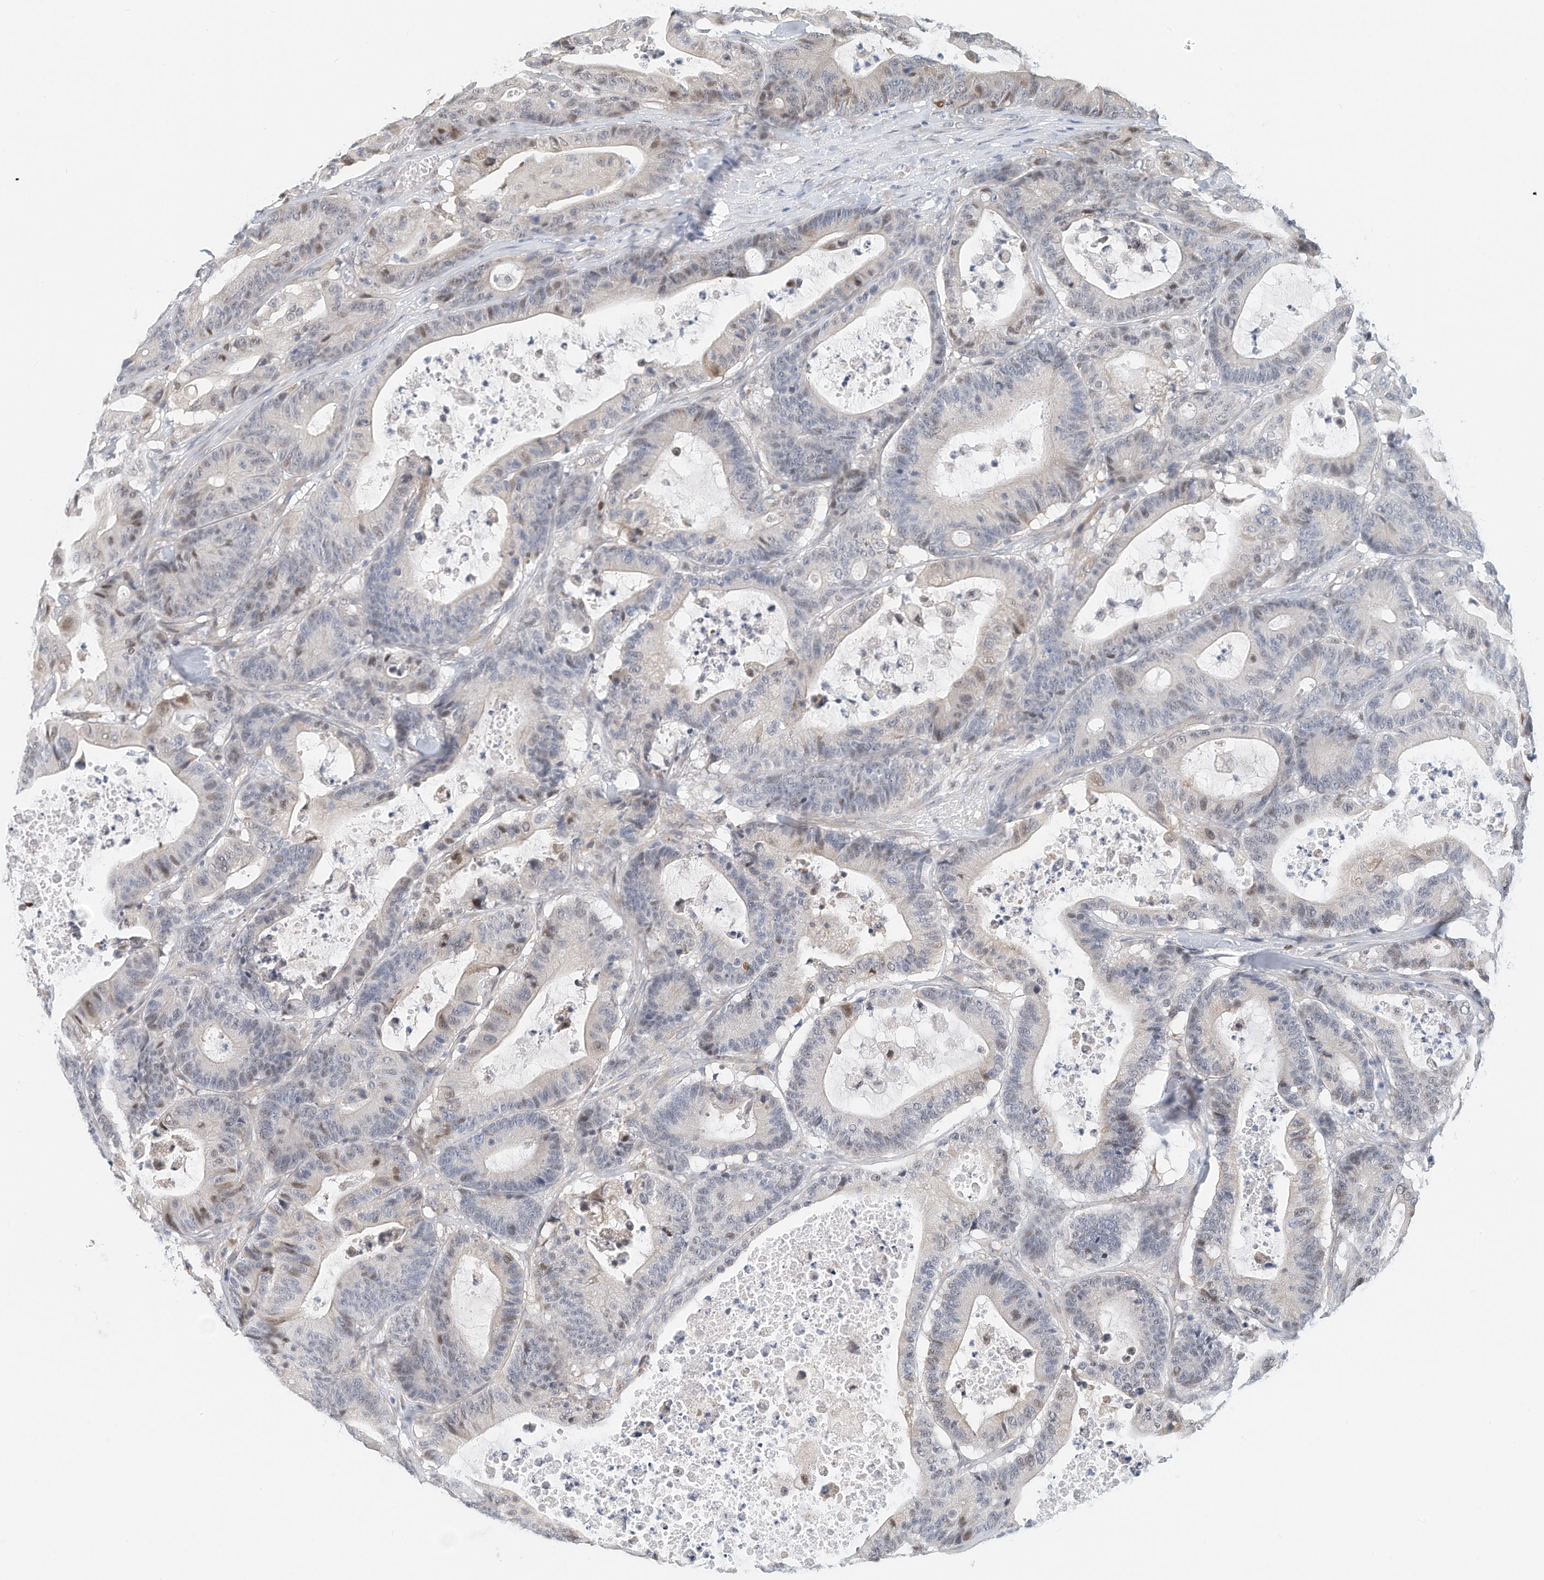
{"staining": {"intensity": "weak", "quantity": "<25%", "location": "nuclear"}, "tissue": "colorectal cancer", "cell_type": "Tumor cells", "image_type": "cancer", "snomed": [{"axis": "morphology", "description": "Adenocarcinoma, NOS"}, {"axis": "topography", "description": "Colon"}], "caption": "High power microscopy micrograph of an IHC histopathology image of adenocarcinoma (colorectal), revealing no significant positivity in tumor cells.", "gene": "ARHGAP28", "patient": {"sex": "female", "age": 84}}